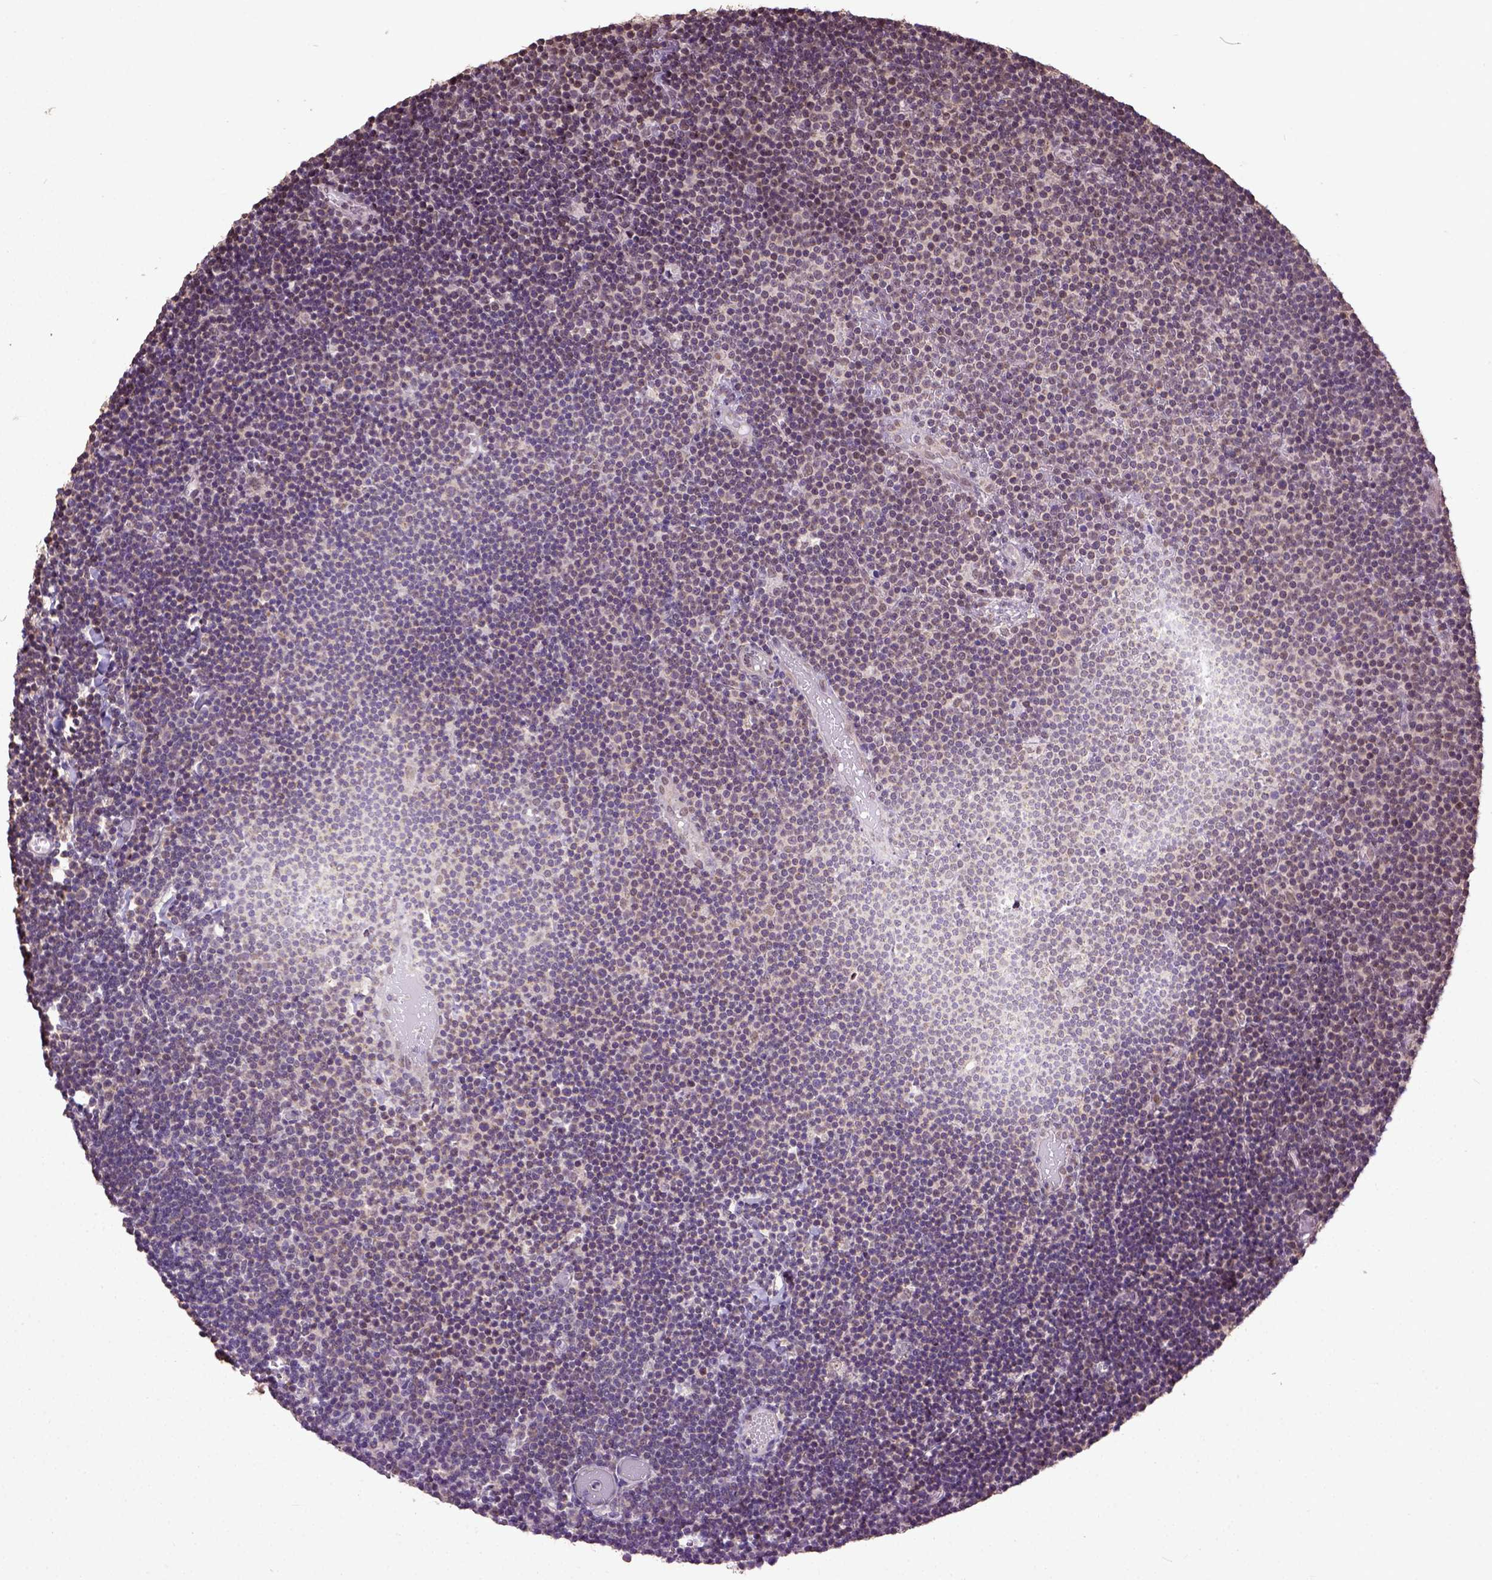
{"staining": {"intensity": "moderate", "quantity": "25%-75%", "location": "nuclear"}, "tissue": "lymphoma", "cell_type": "Tumor cells", "image_type": "cancer", "snomed": [{"axis": "morphology", "description": "Malignant lymphoma, non-Hodgkin's type, Low grade"}, {"axis": "topography", "description": "Brain"}], "caption": "A high-resolution histopathology image shows IHC staining of lymphoma, which reveals moderate nuclear staining in about 25%-75% of tumor cells.", "gene": "UBA3", "patient": {"sex": "female", "age": 66}}